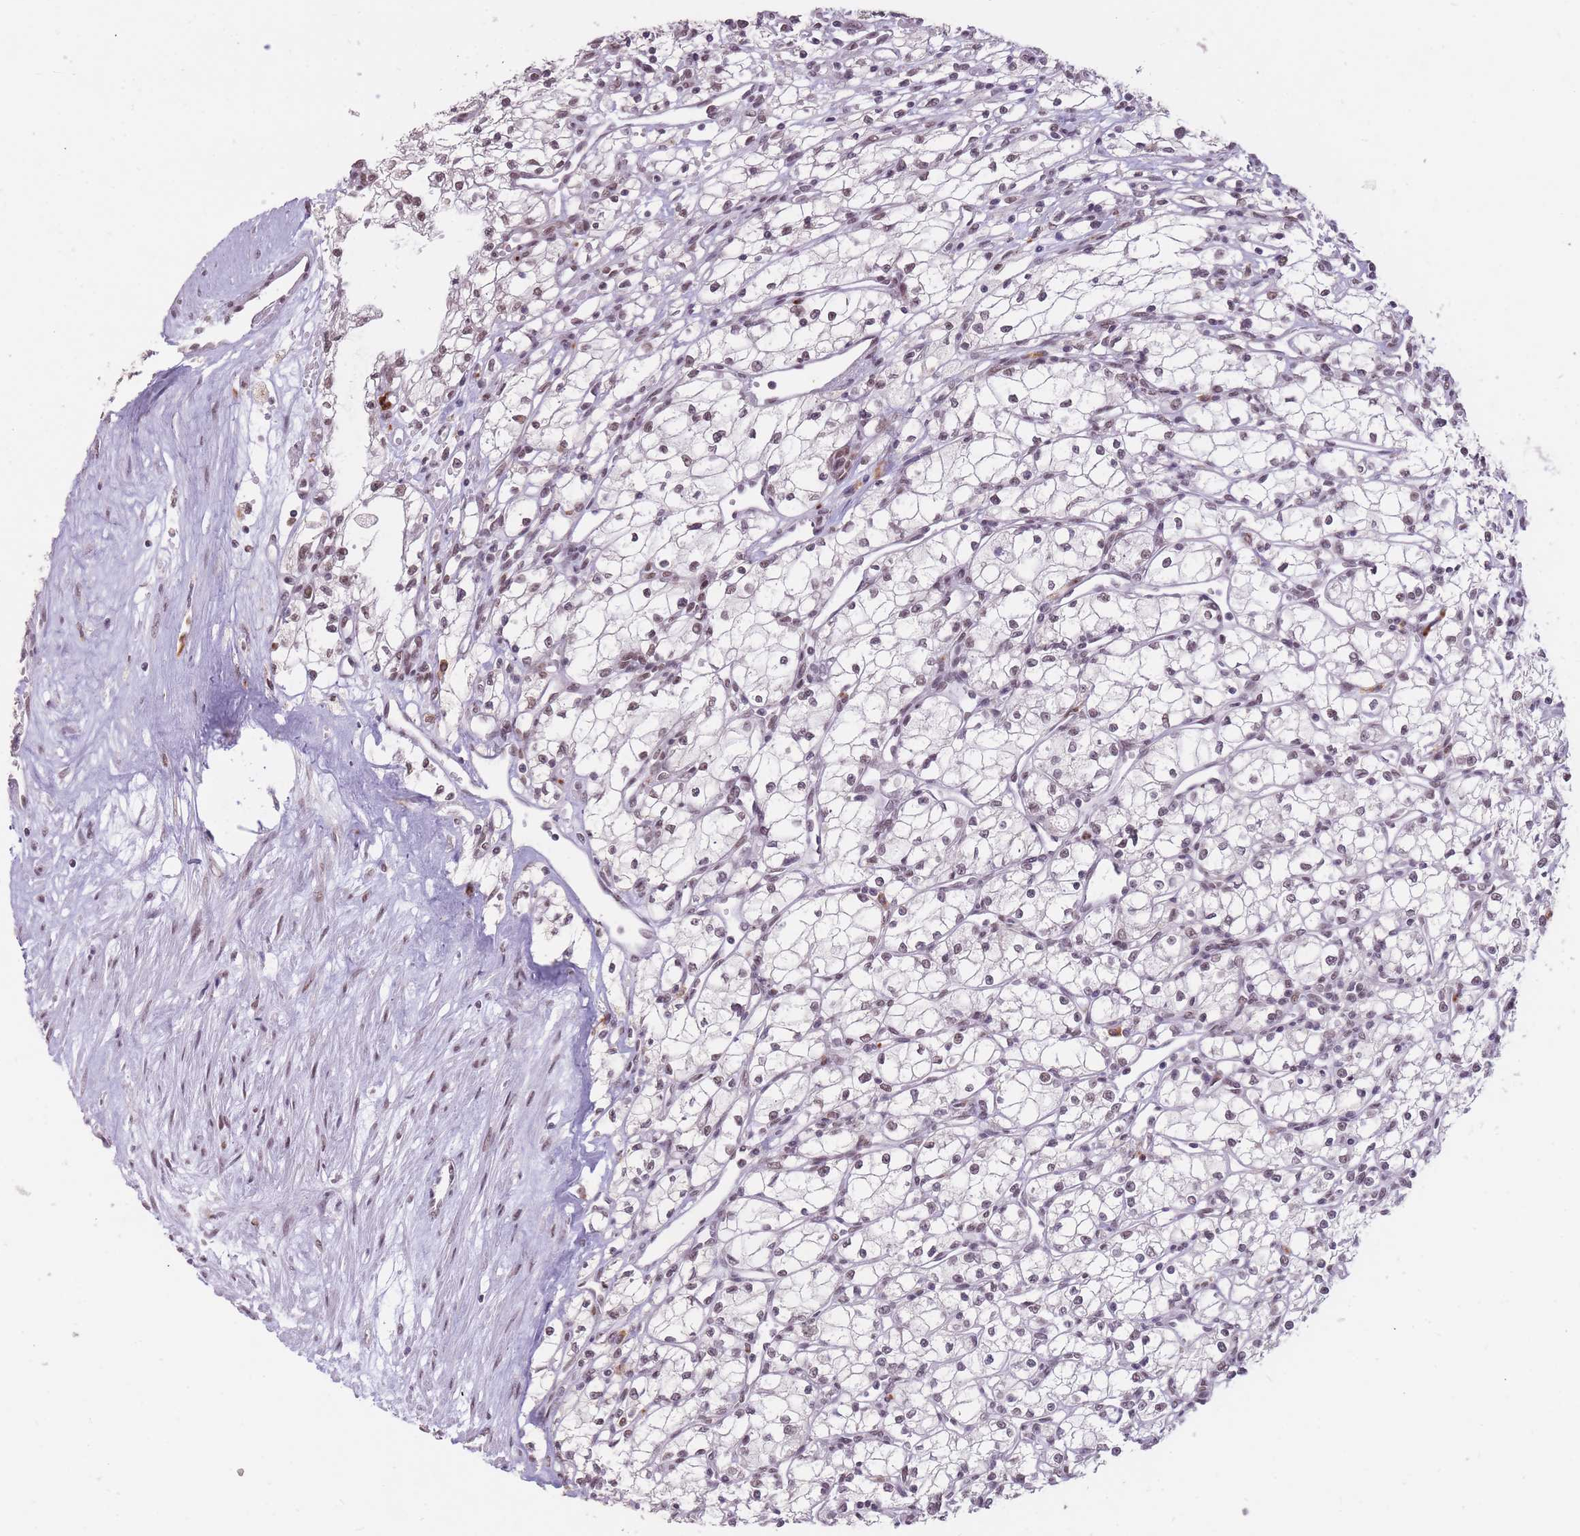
{"staining": {"intensity": "weak", "quantity": ">75%", "location": "nuclear"}, "tissue": "renal cancer", "cell_type": "Tumor cells", "image_type": "cancer", "snomed": [{"axis": "morphology", "description": "Adenocarcinoma, NOS"}, {"axis": "topography", "description": "Kidney"}], "caption": "The histopathology image demonstrates a brown stain indicating the presence of a protein in the nuclear of tumor cells in adenocarcinoma (renal).", "gene": "HNRNPUL1", "patient": {"sex": "male", "age": 59}}